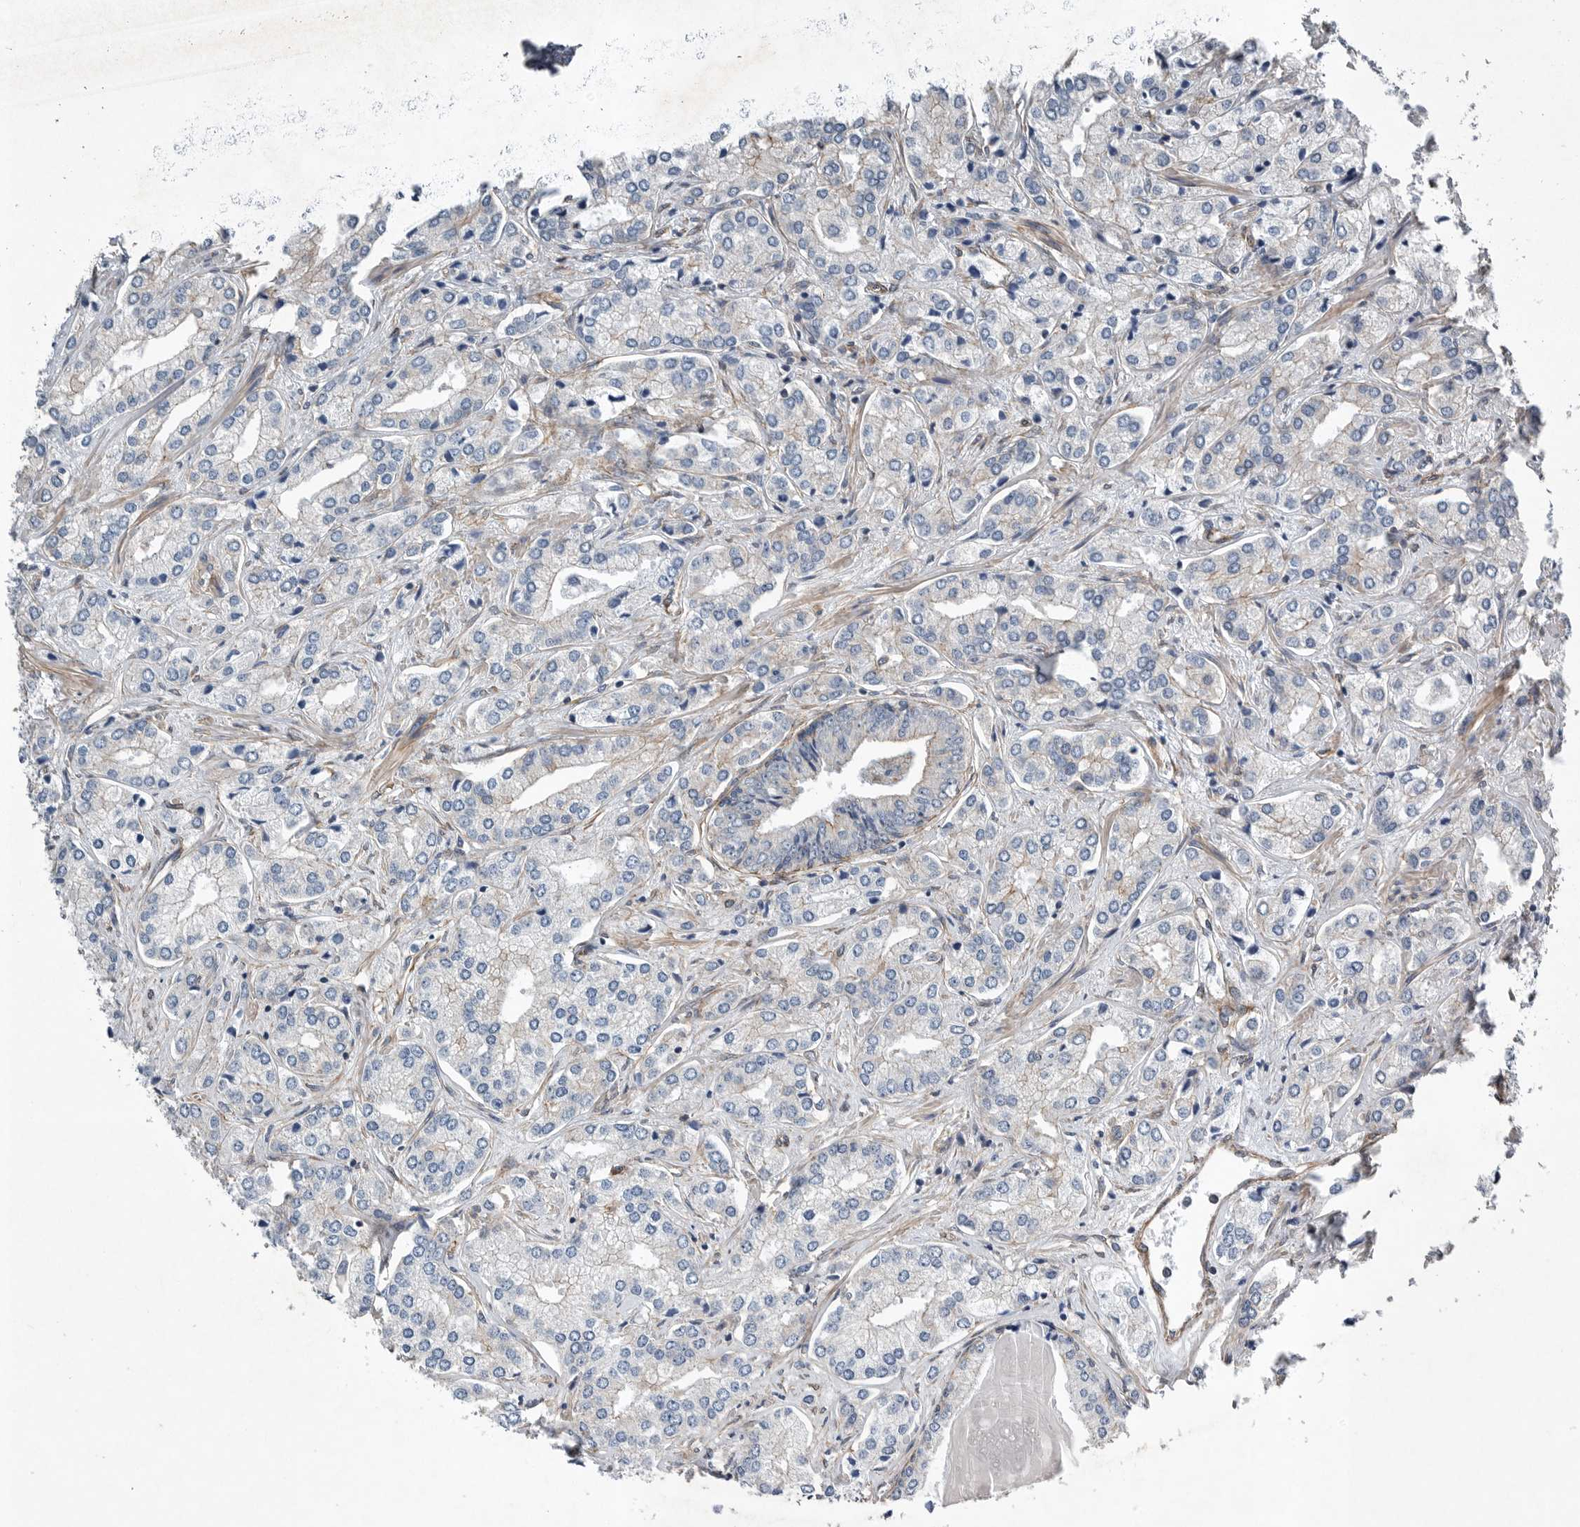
{"staining": {"intensity": "weak", "quantity": "<25%", "location": "cytoplasmic/membranous"}, "tissue": "prostate cancer", "cell_type": "Tumor cells", "image_type": "cancer", "snomed": [{"axis": "morphology", "description": "Adenocarcinoma, High grade"}, {"axis": "topography", "description": "Prostate"}], "caption": "IHC histopathology image of human prostate cancer stained for a protein (brown), which demonstrates no expression in tumor cells.", "gene": "PLEC", "patient": {"sex": "male", "age": 66}}